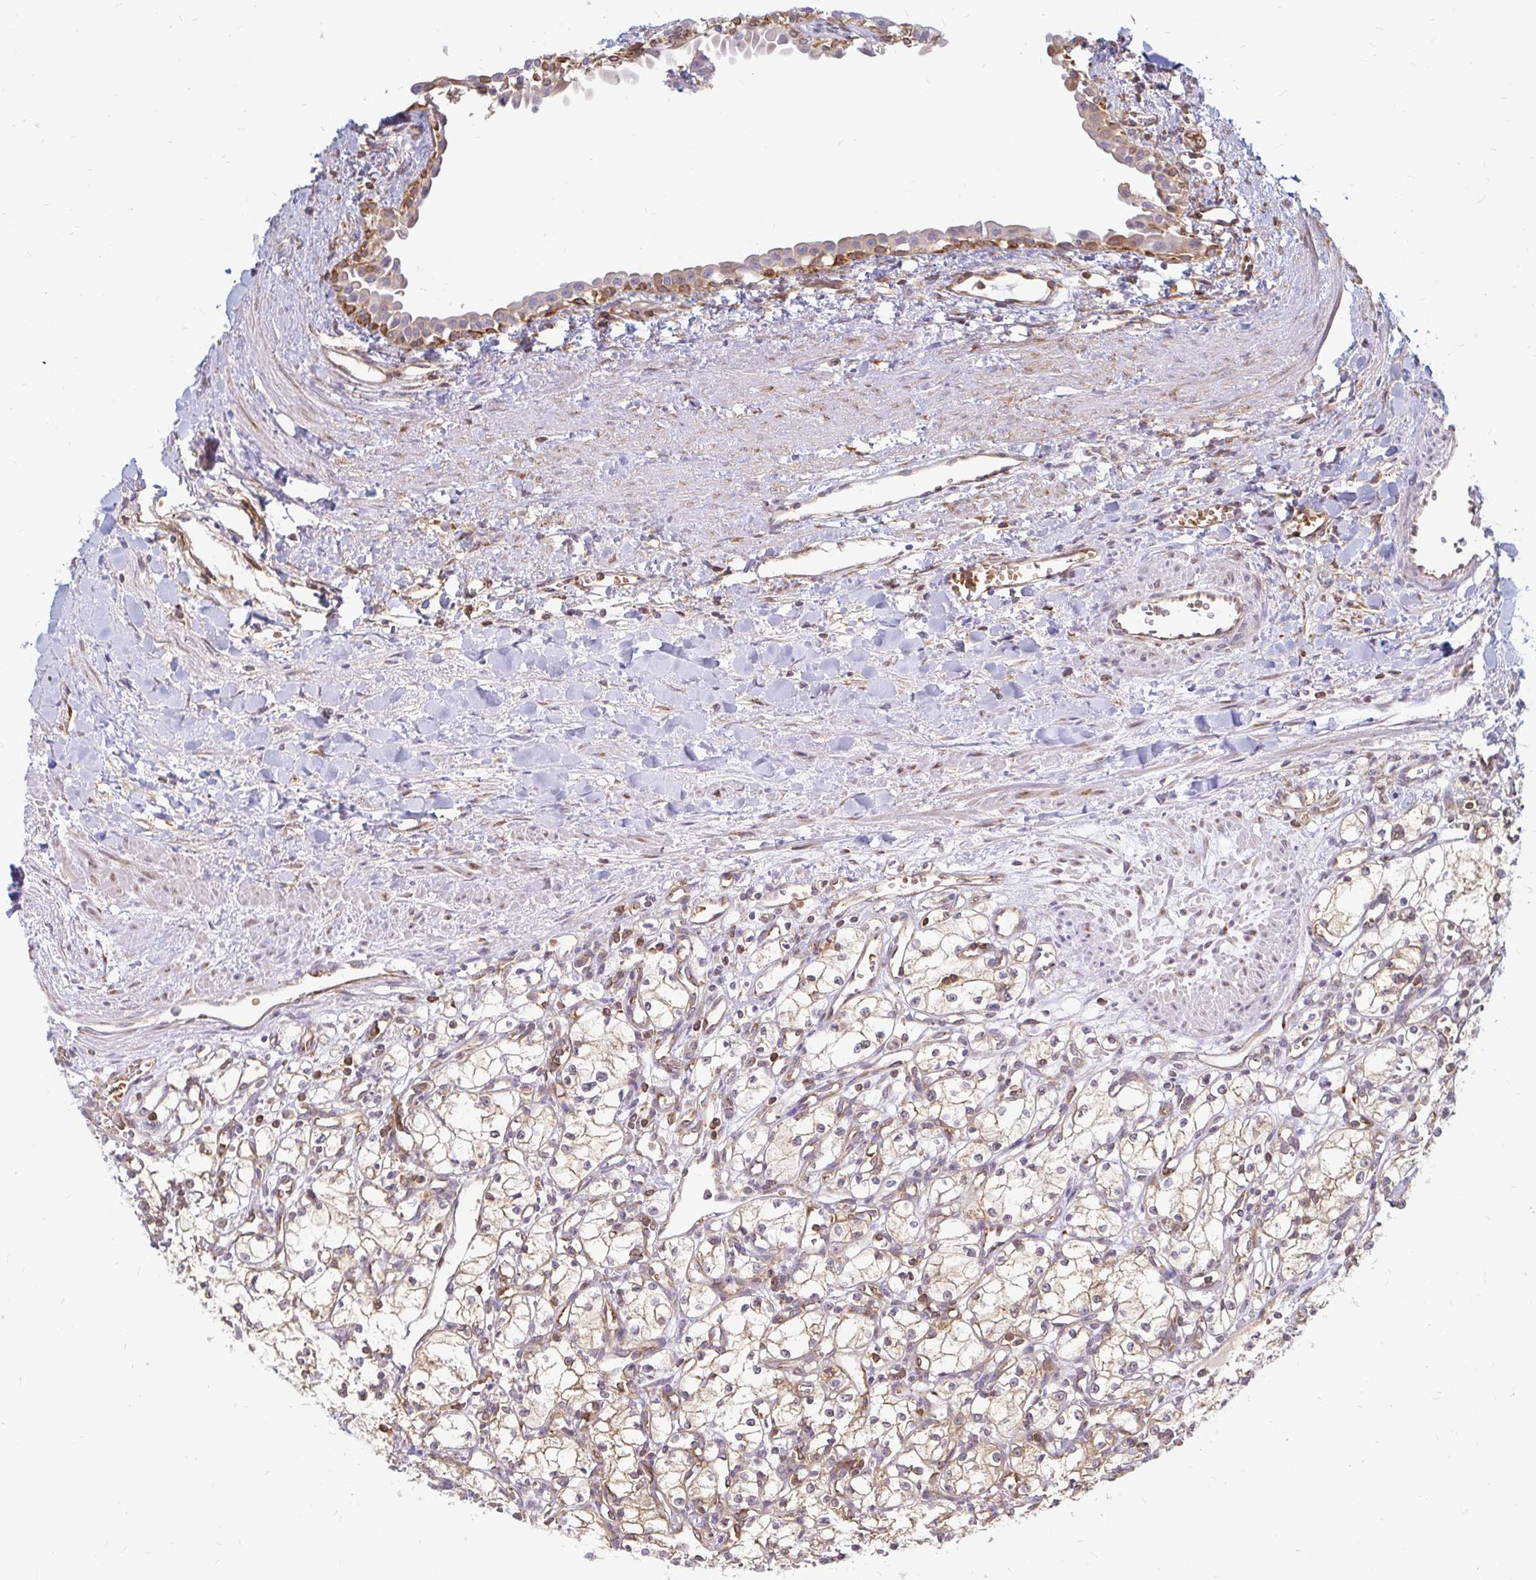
{"staining": {"intensity": "weak", "quantity": "25%-75%", "location": "cytoplasmic/membranous"}, "tissue": "renal cancer", "cell_type": "Tumor cells", "image_type": "cancer", "snomed": [{"axis": "morphology", "description": "Adenocarcinoma, NOS"}, {"axis": "topography", "description": "Kidney"}], "caption": "A histopathology image showing weak cytoplasmic/membranous staining in about 25%-75% of tumor cells in renal adenocarcinoma, as visualized by brown immunohistochemical staining.", "gene": "CAST", "patient": {"sex": "male", "age": 59}}